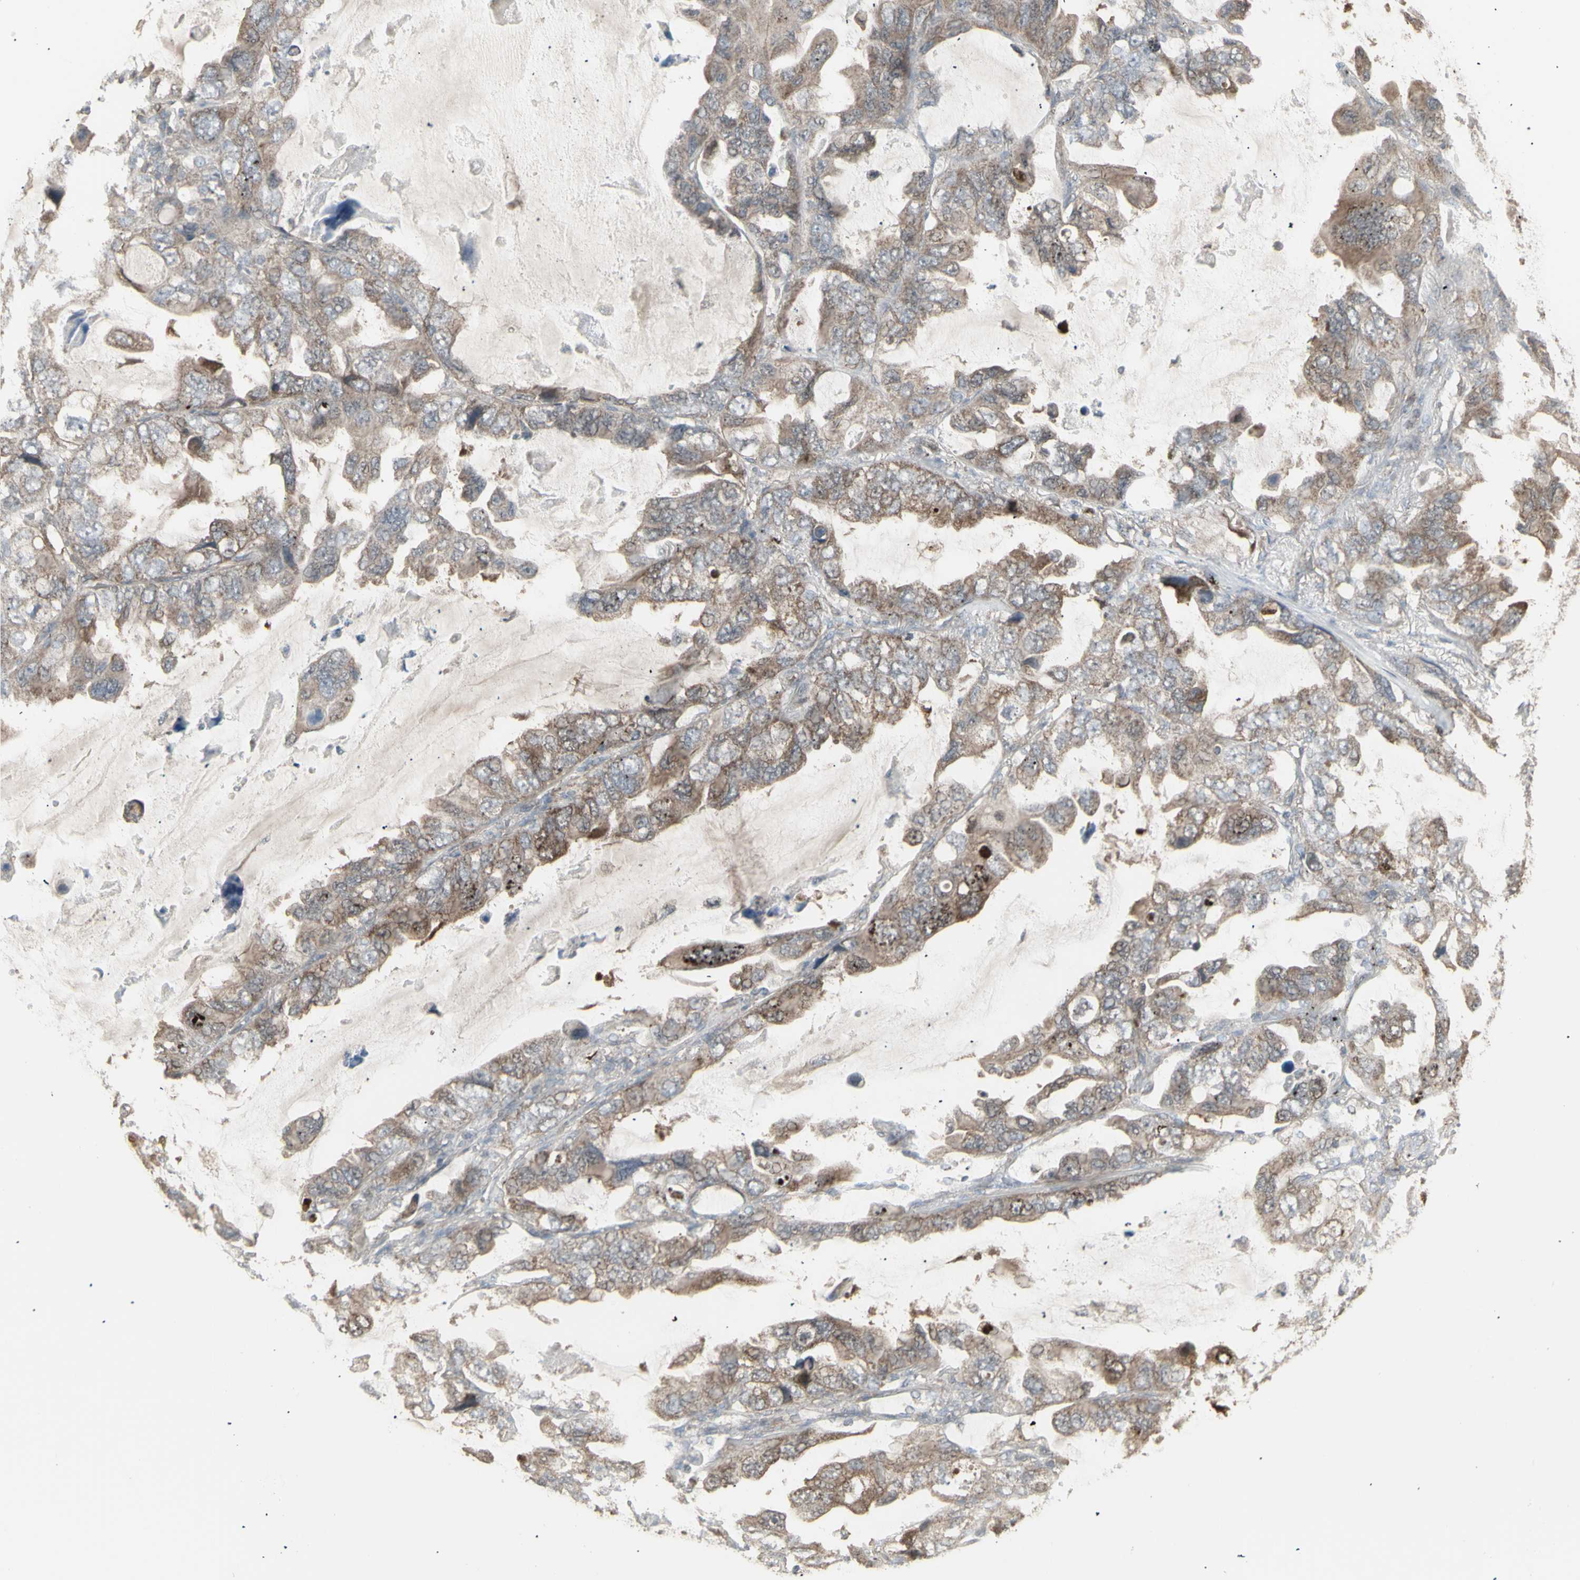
{"staining": {"intensity": "moderate", "quantity": ">75%", "location": "cytoplasmic/membranous"}, "tissue": "lung cancer", "cell_type": "Tumor cells", "image_type": "cancer", "snomed": [{"axis": "morphology", "description": "Squamous cell carcinoma, NOS"}, {"axis": "topography", "description": "Lung"}], "caption": "Immunohistochemistry staining of lung cancer (squamous cell carcinoma), which shows medium levels of moderate cytoplasmic/membranous staining in about >75% of tumor cells indicating moderate cytoplasmic/membranous protein positivity. The staining was performed using DAB (3,3'-diaminobenzidine) (brown) for protein detection and nuclei were counterstained in hematoxylin (blue).", "gene": "RNASEL", "patient": {"sex": "female", "age": 73}}